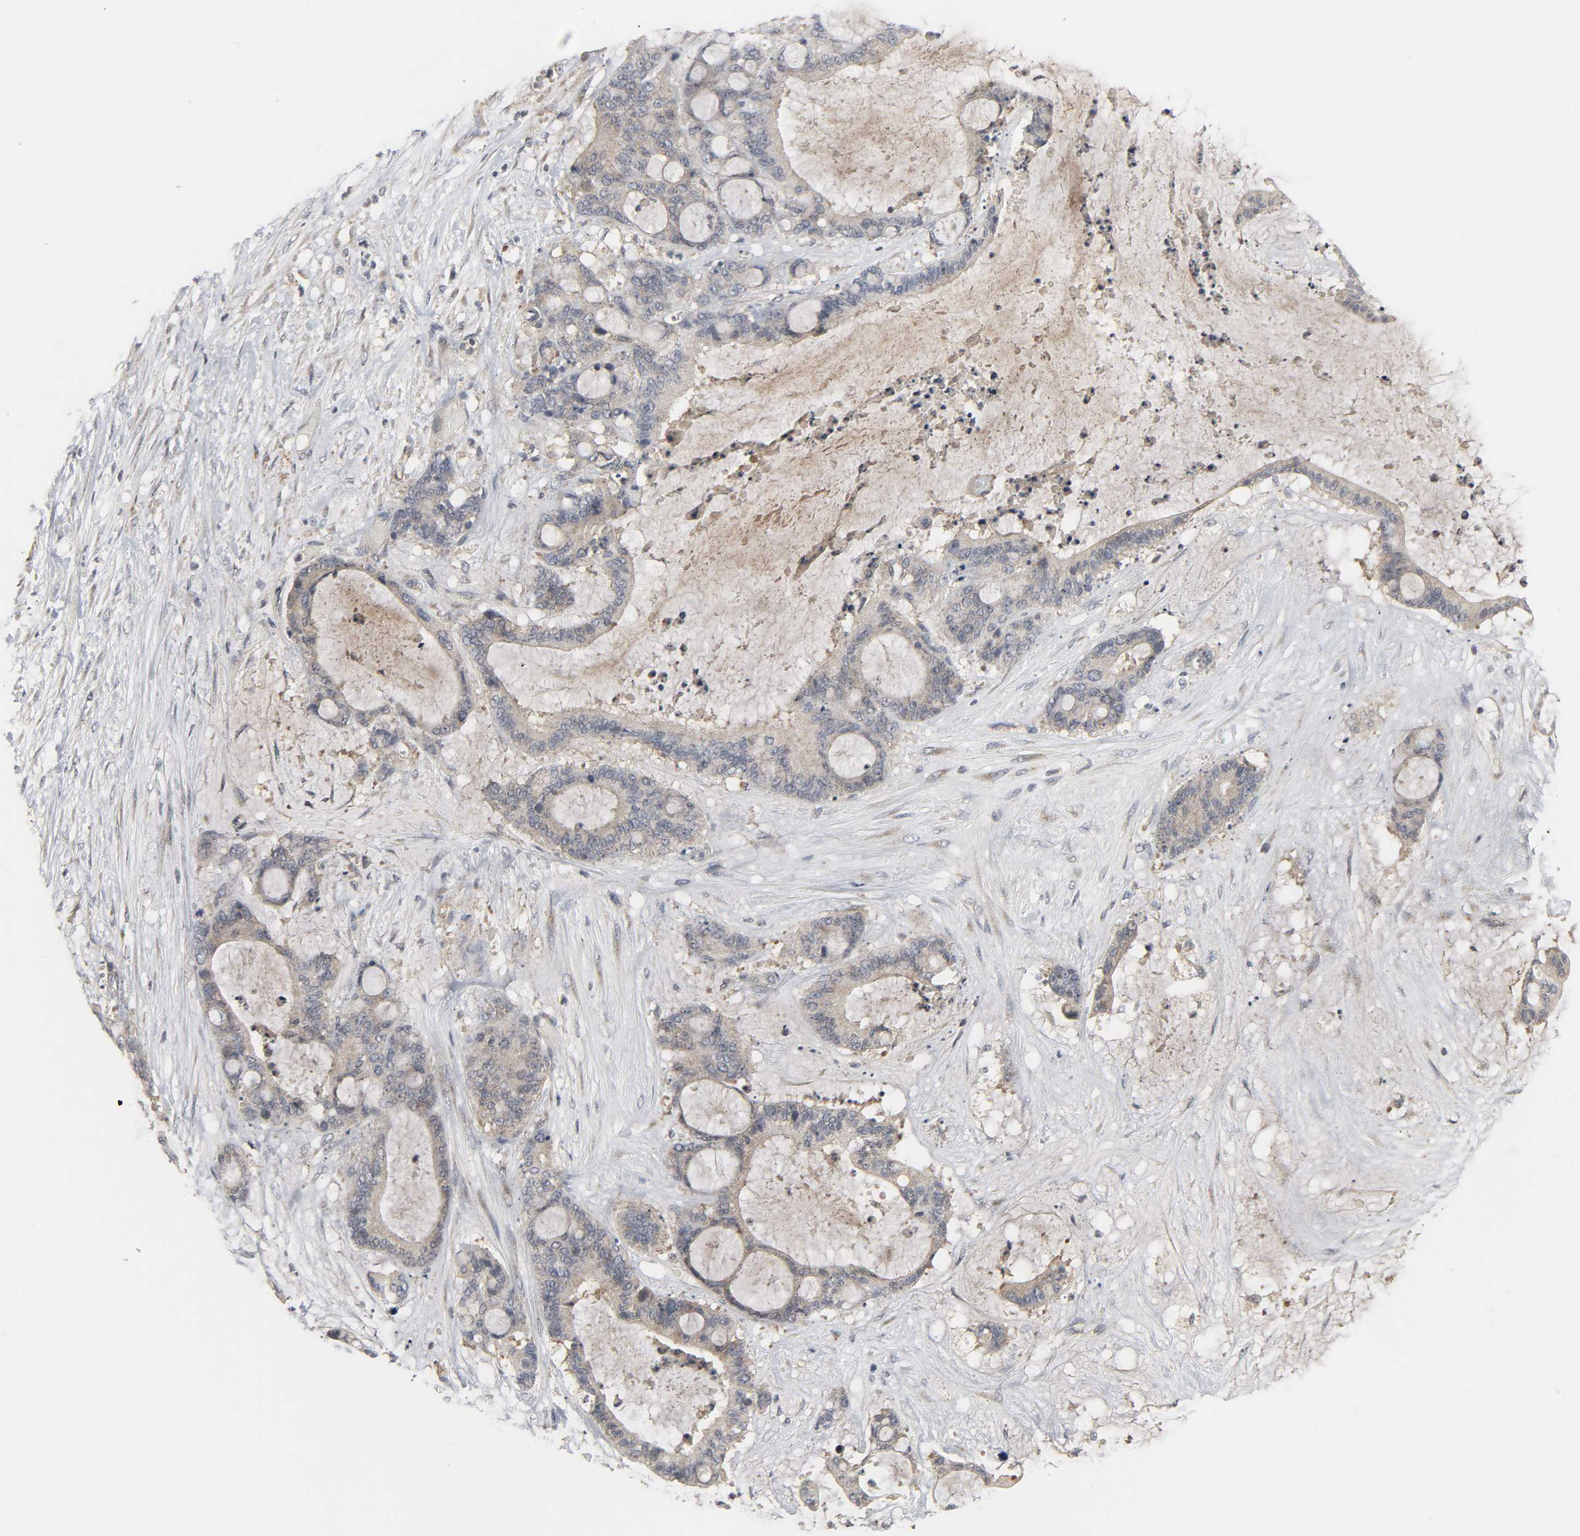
{"staining": {"intensity": "moderate", "quantity": ">75%", "location": "cytoplasmic/membranous"}, "tissue": "liver cancer", "cell_type": "Tumor cells", "image_type": "cancer", "snomed": [{"axis": "morphology", "description": "Cholangiocarcinoma"}, {"axis": "topography", "description": "Liver"}], "caption": "Immunohistochemistry (DAB) staining of human liver cholangiocarcinoma exhibits moderate cytoplasmic/membranous protein expression in approximately >75% of tumor cells.", "gene": "CLIP1", "patient": {"sex": "female", "age": 73}}